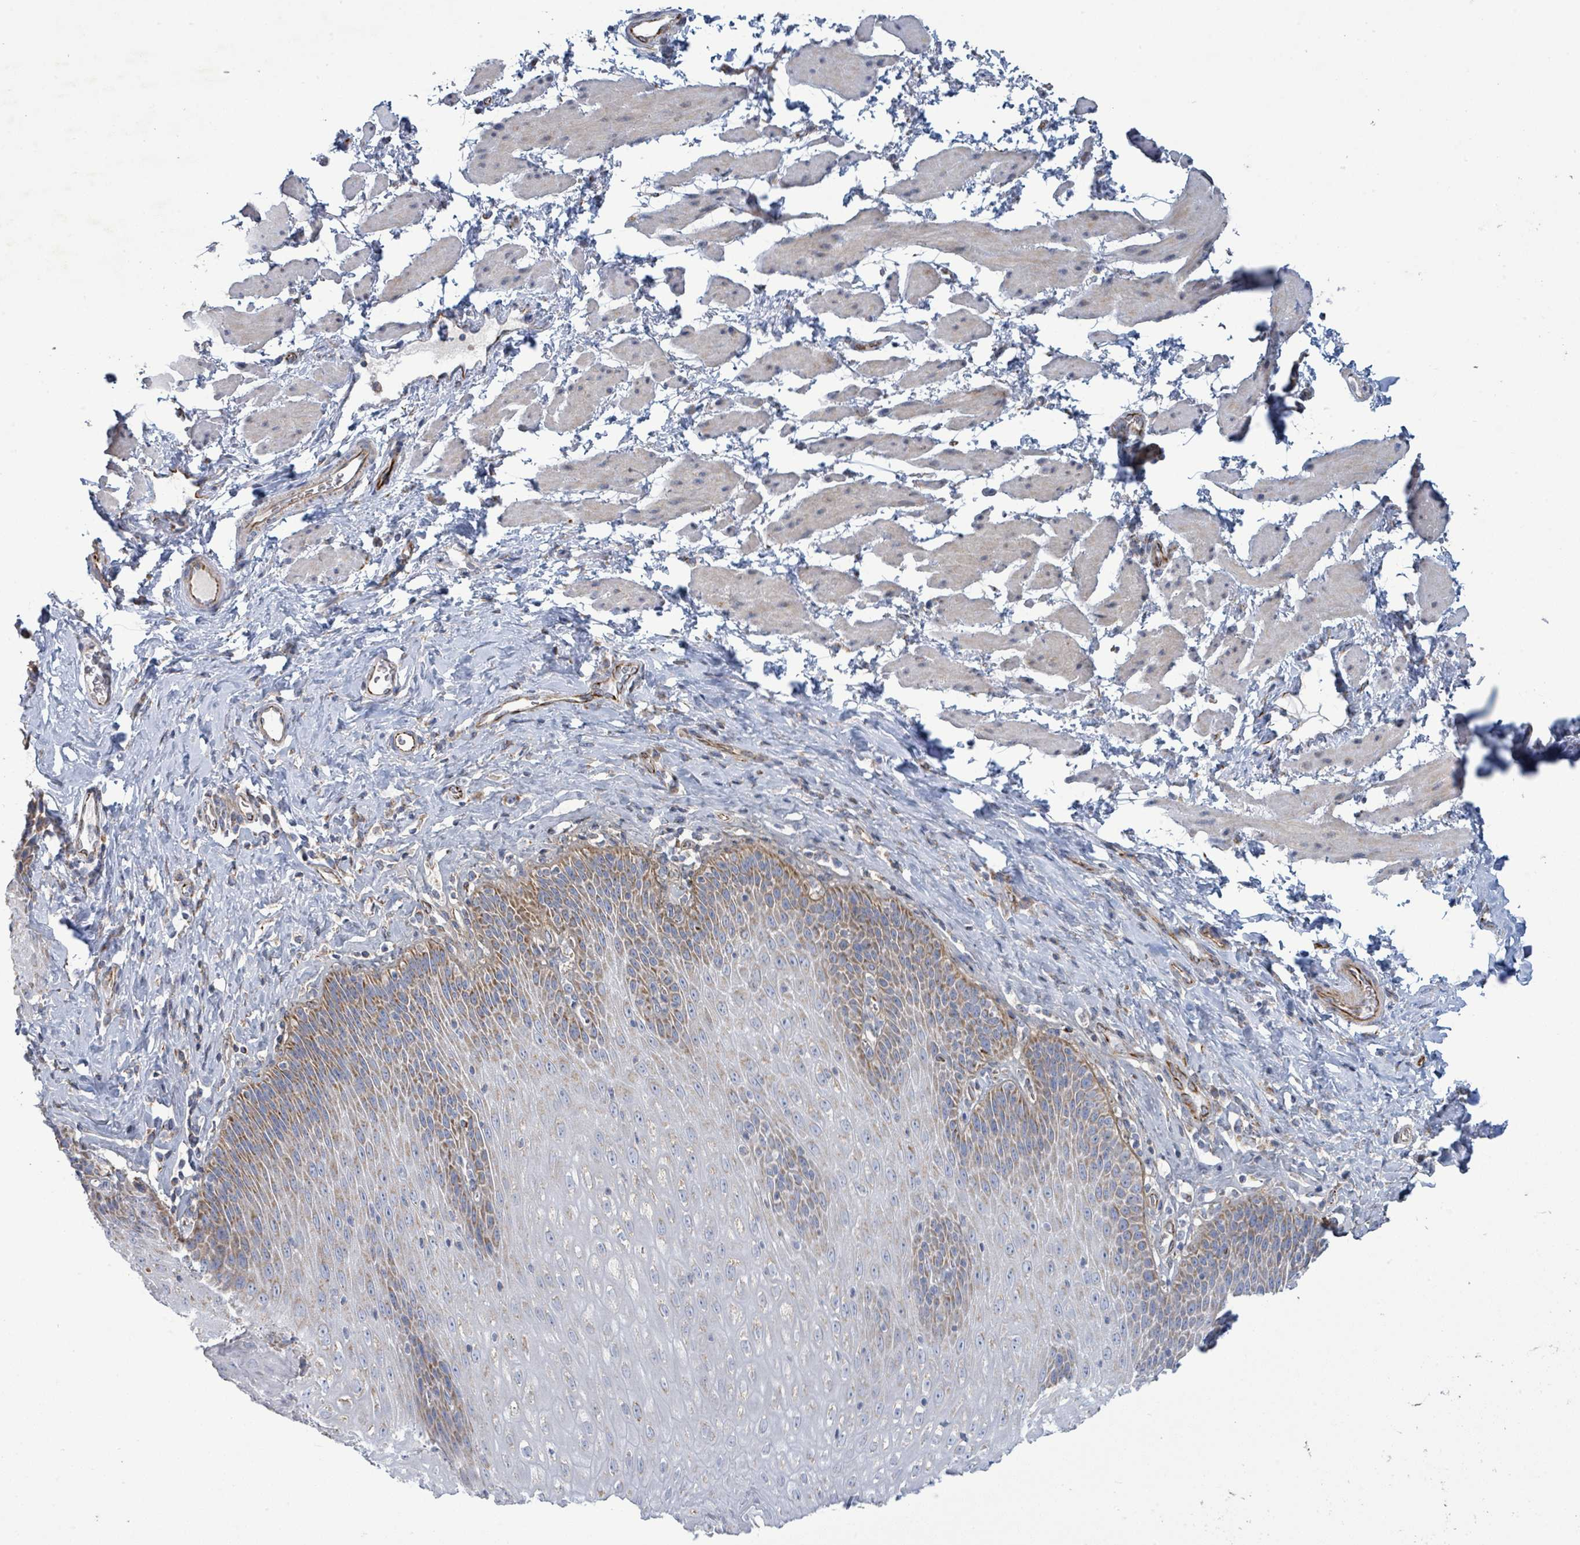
{"staining": {"intensity": "moderate", "quantity": "25%-75%", "location": "cytoplasmic/membranous"}, "tissue": "esophagus", "cell_type": "Squamous epithelial cells", "image_type": "normal", "snomed": [{"axis": "morphology", "description": "Normal tissue, NOS"}, {"axis": "topography", "description": "Esophagus"}], "caption": "A micrograph of human esophagus stained for a protein reveals moderate cytoplasmic/membranous brown staining in squamous epithelial cells. (DAB (3,3'-diaminobenzidine) IHC with brightfield microscopy, high magnification).", "gene": "ALG12", "patient": {"sex": "female", "age": 61}}